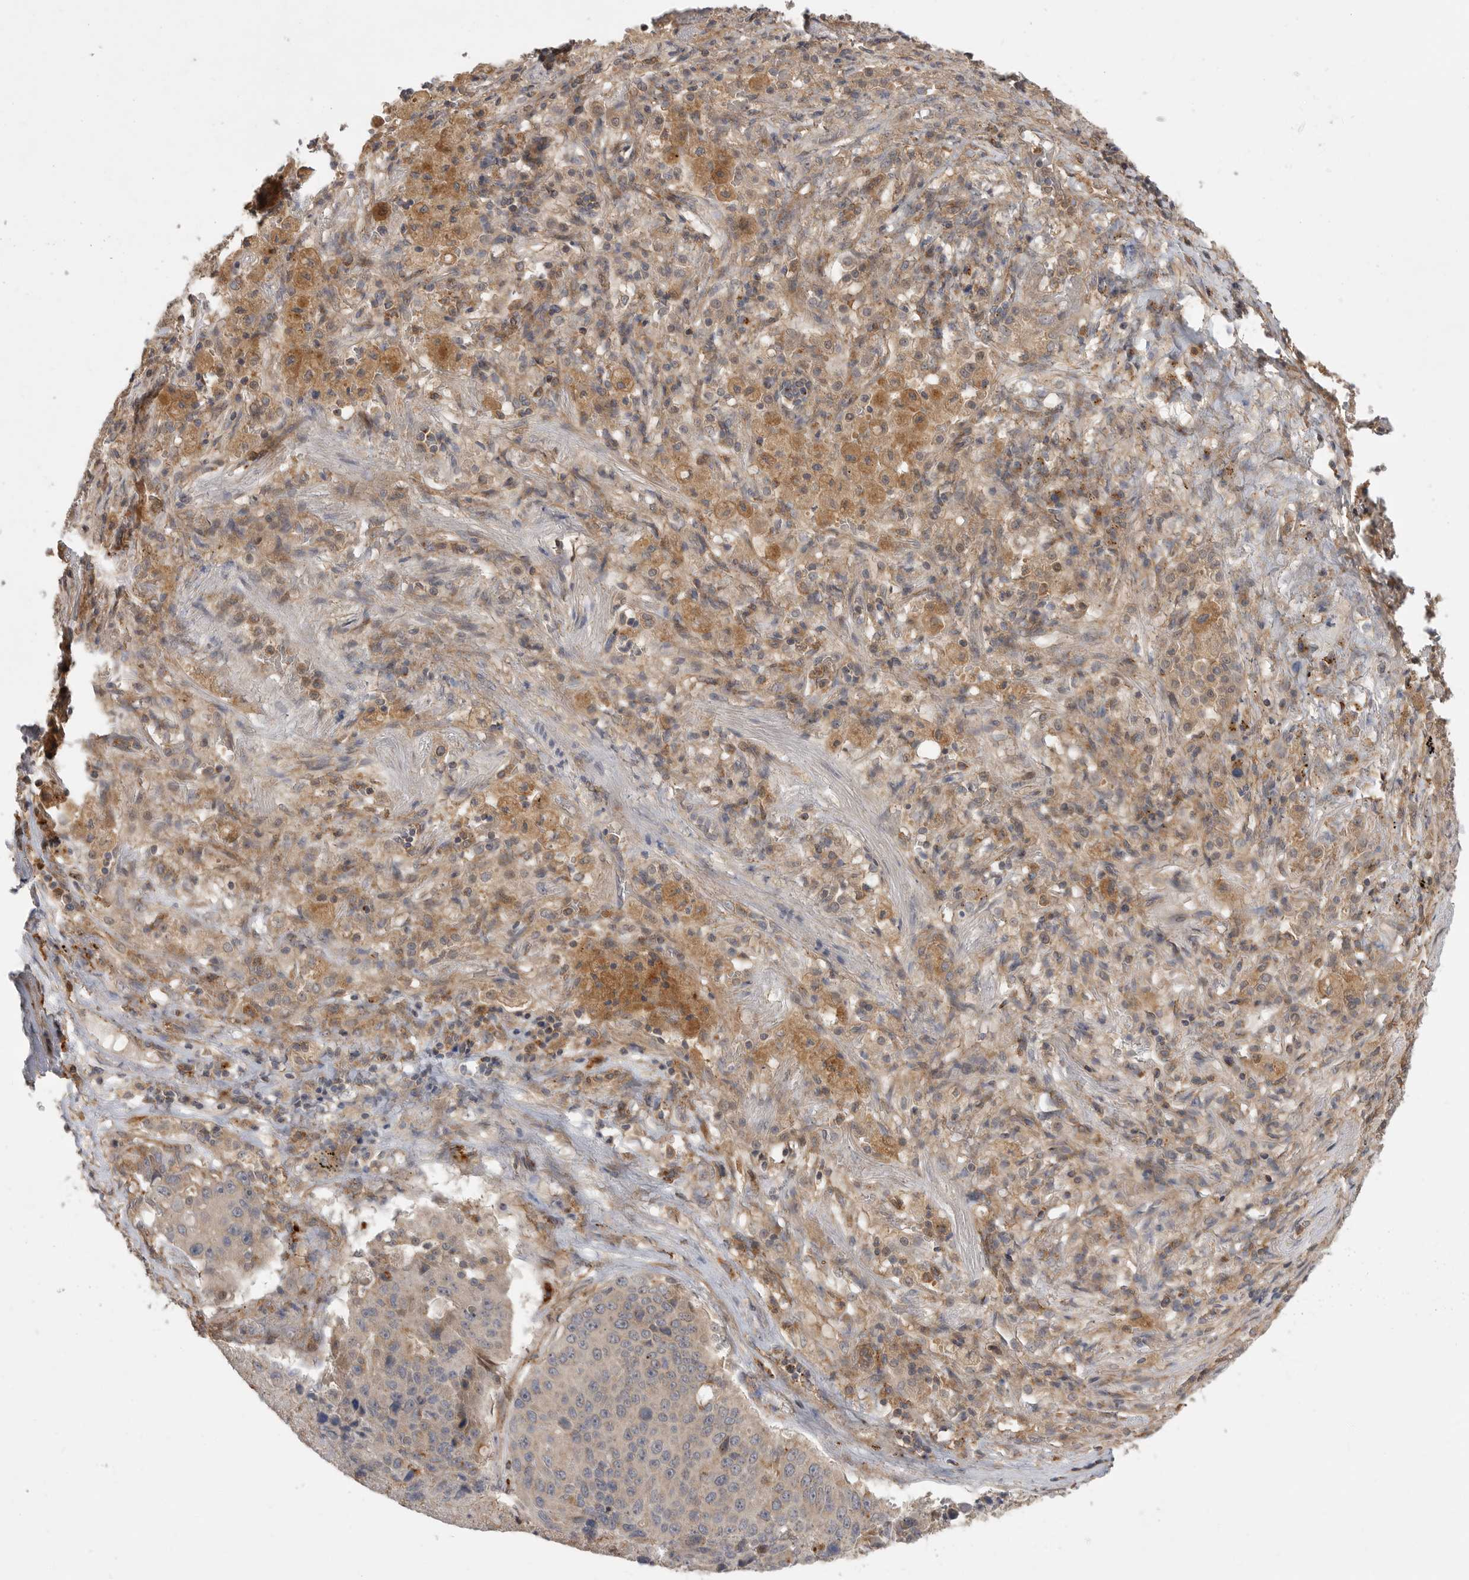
{"staining": {"intensity": "negative", "quantity": "none", "location": "none"}, "tissue": "lung cancer", "cell_type": "Tumor cells", "image_type": "cancer", "snomed": [{"axis": "morphology", "description": "Squamous cell carcinoma, NOS"}, {"axis": "topography", "description": "Lung"}], "caption": "IHC of human lung cancer (squamous cell carcinoma) shows no expression in tumor cells.", "gene": "ZNF232", "patient": {"sex": "male", "age": 61}}